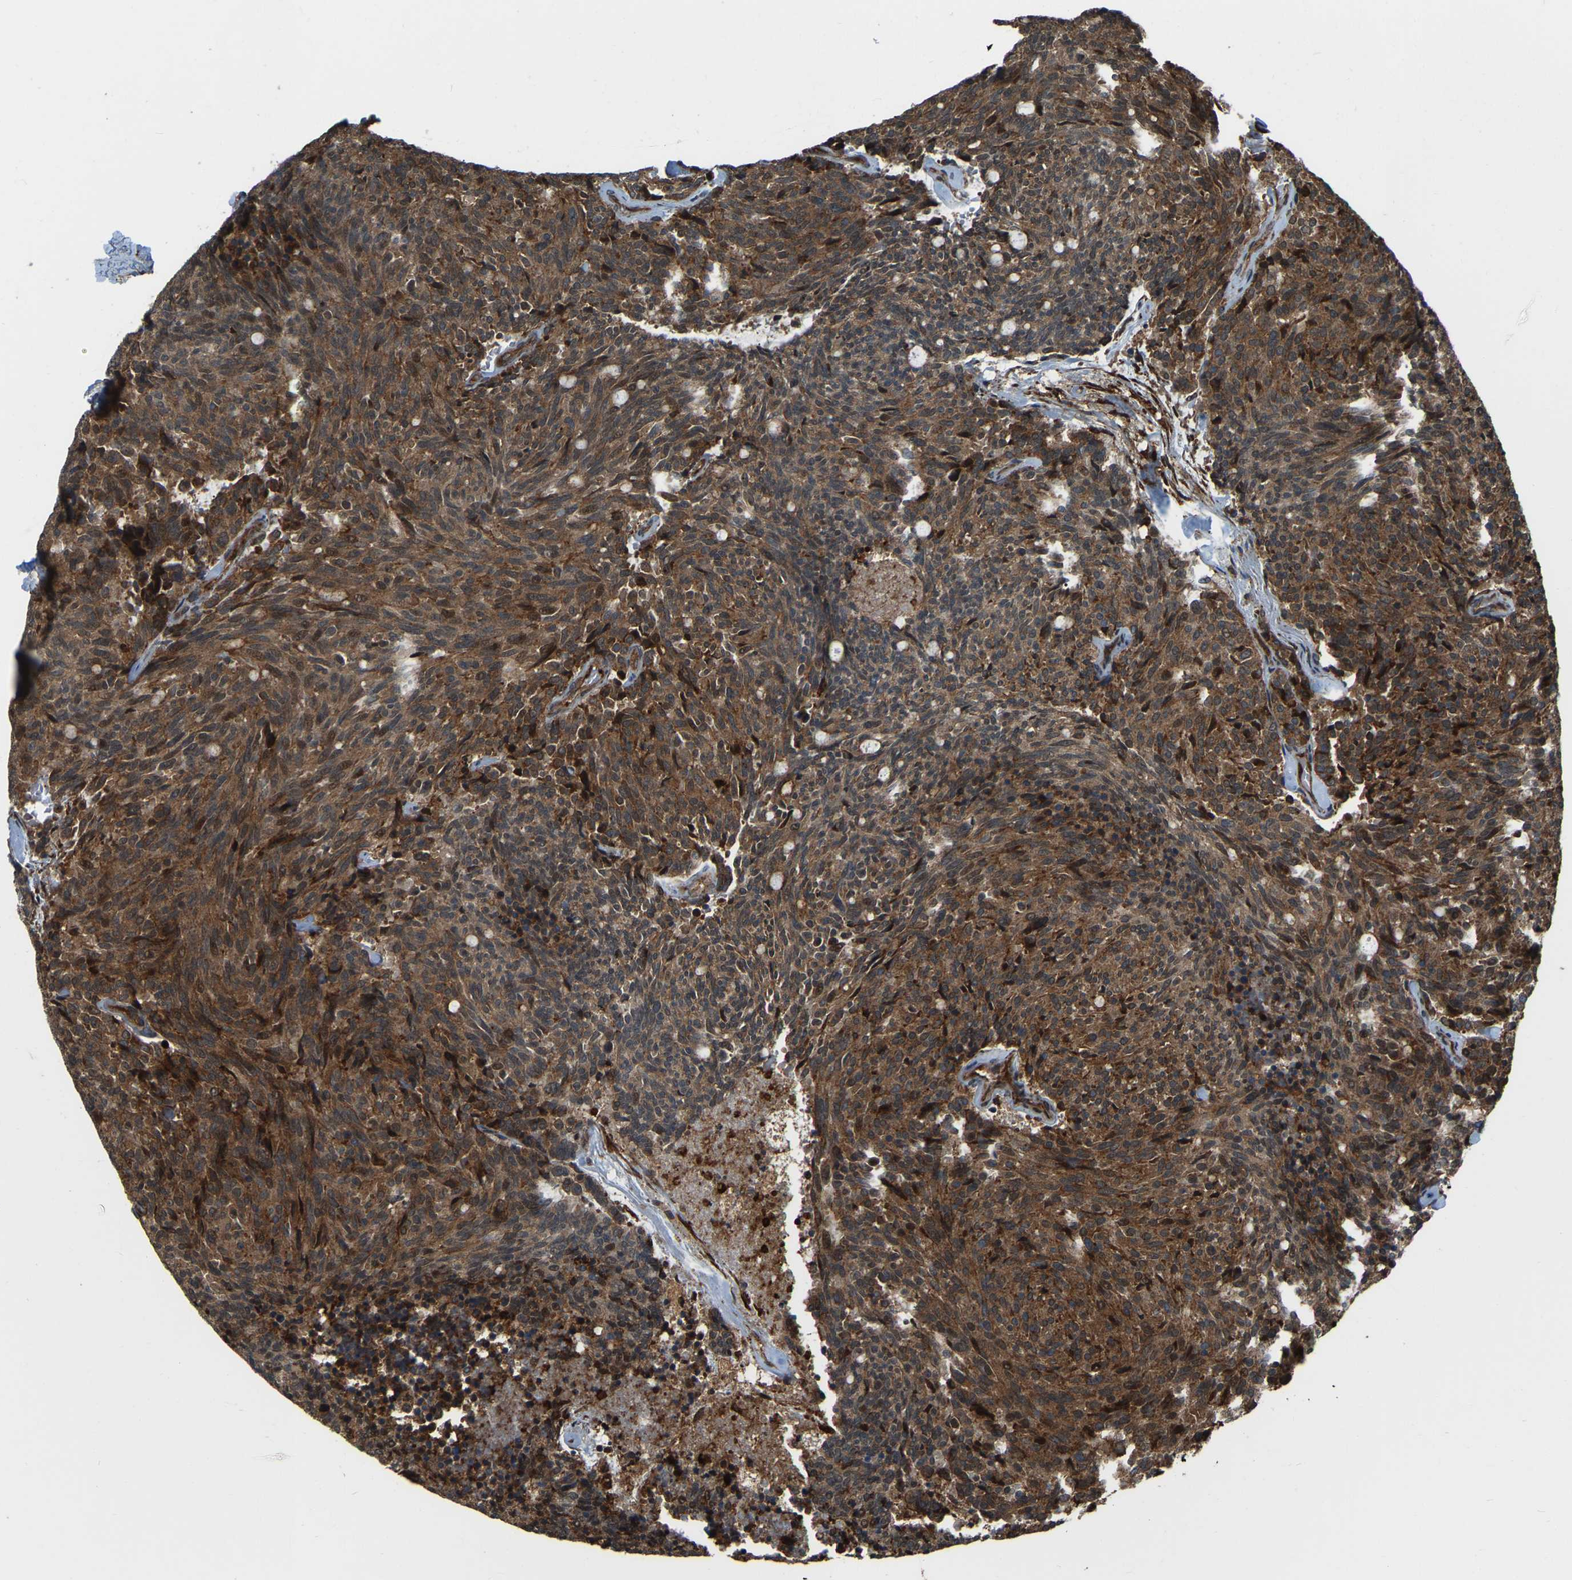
{"staining": {"intensity": "moderate", "quantity": ">75%", "location": "cytoplasmic/membranous"}, "tissue": "carcinoid", "cell_type": "Tumor cells", "image_type": "cancer", "snomed": [{"axis": "morphology", "description": "Carcinoid, malignant, NOS"}, {"axis": "topography", "description": "Pancreas"}], "caption": "A brown stain highlights moderate cytoplasmic/membranous staining of a protein in human malignant carcinoid tumor cells. (brown staining indicates protein expression, while blue staining denotes nuclei).", "gene": "SAMD9L", "patient": {"sex": "female", "age": 54}}